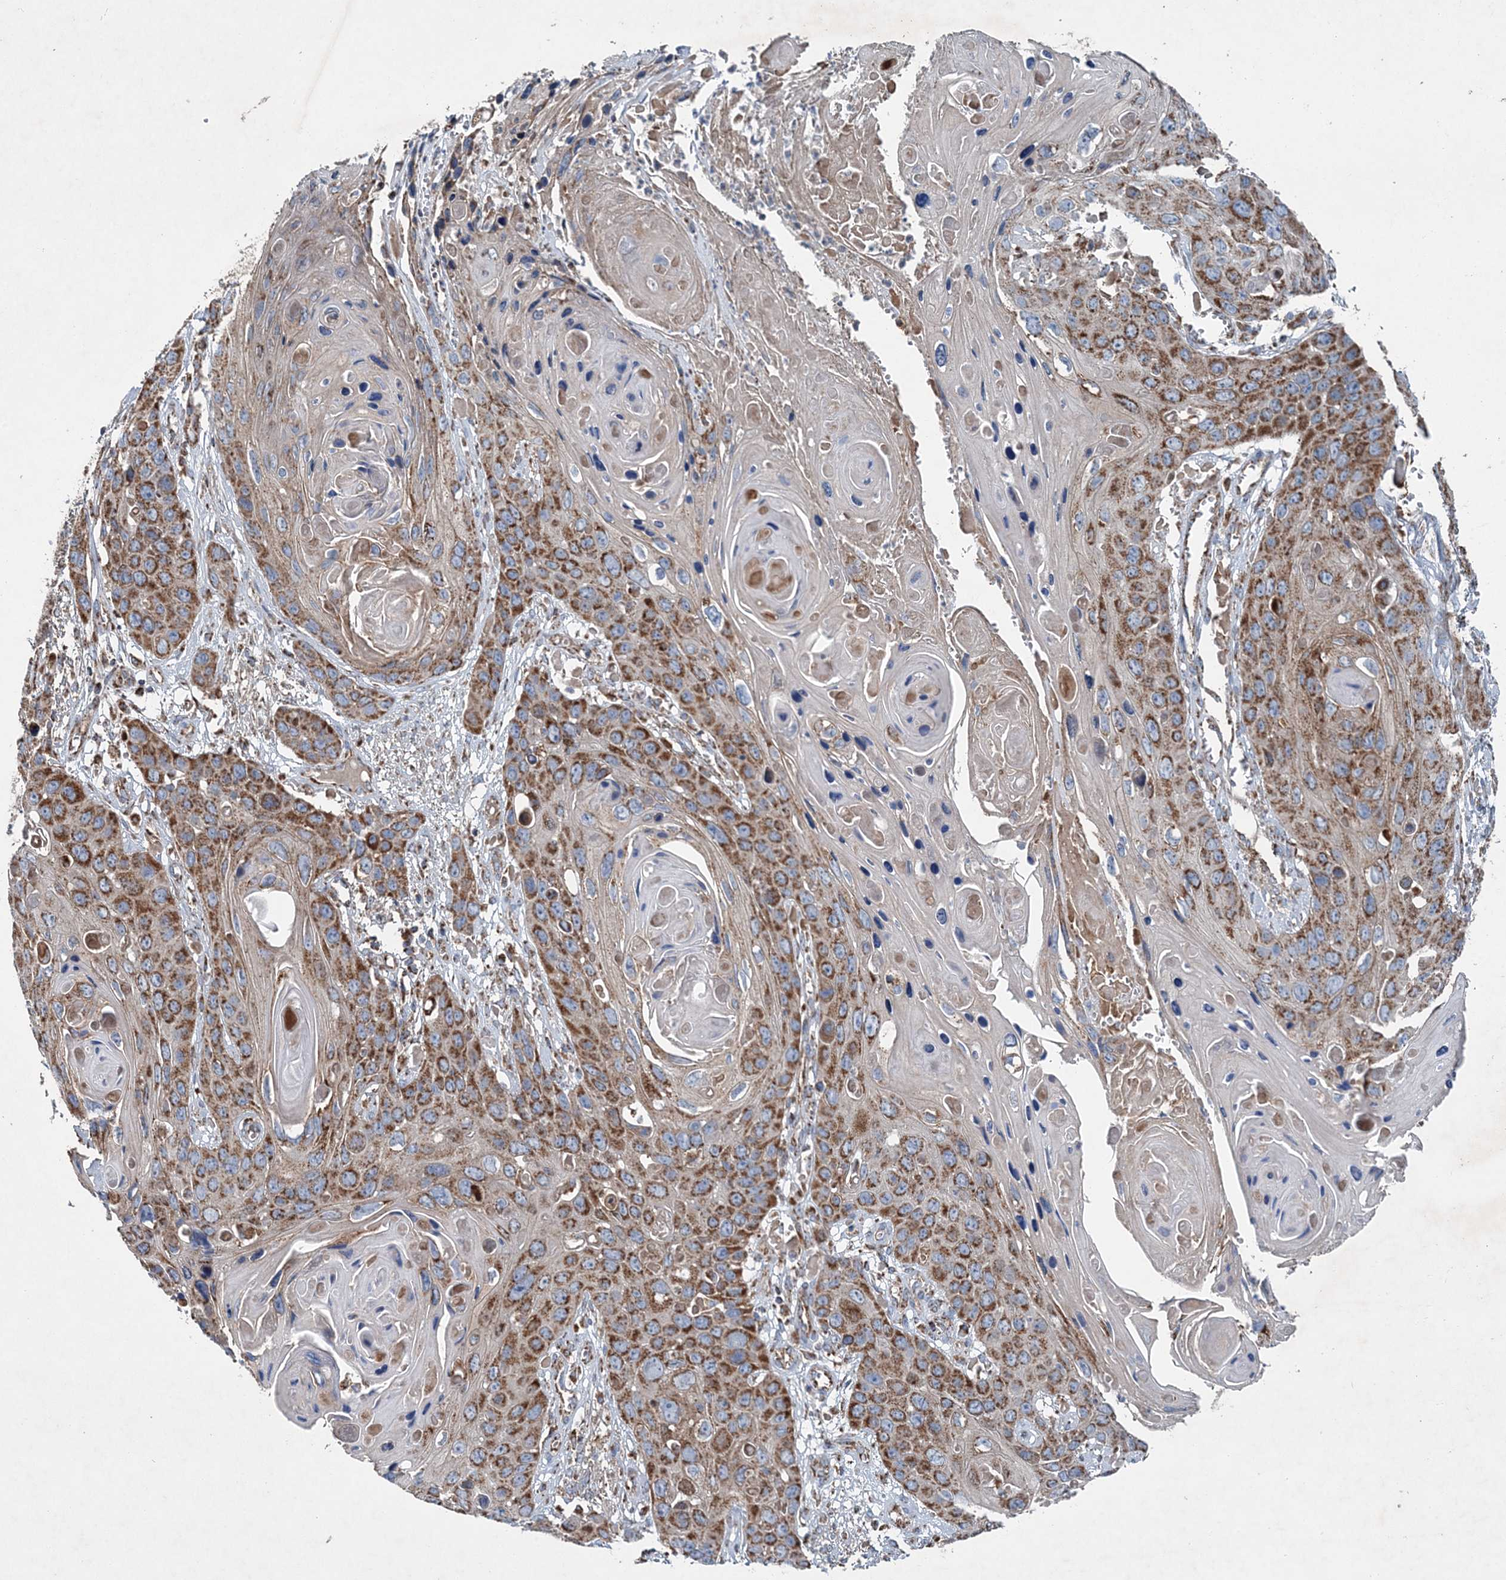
{"staining": {"intensity": "moderate", "quantity": ">75%", "location": "cytoplasmic/membranous"}, "tissue": "skin cancer", "cell_type": "Tumor cells", "image_type": "cancer", "snomed": [{"axis": "morphology", "description": "Squamous cell carcinoma, NOS"}, {"axis": "topography", "description": "Skin"}], "caption": "Immunohistochemical staining of human skin squamous cell carcinoma exhibits moderate cytoplasmic/membranous protein positivity in about >75% of tumor cells.", "gene": "SPAG16", "patient": {"sex": "male", "age": 55}}